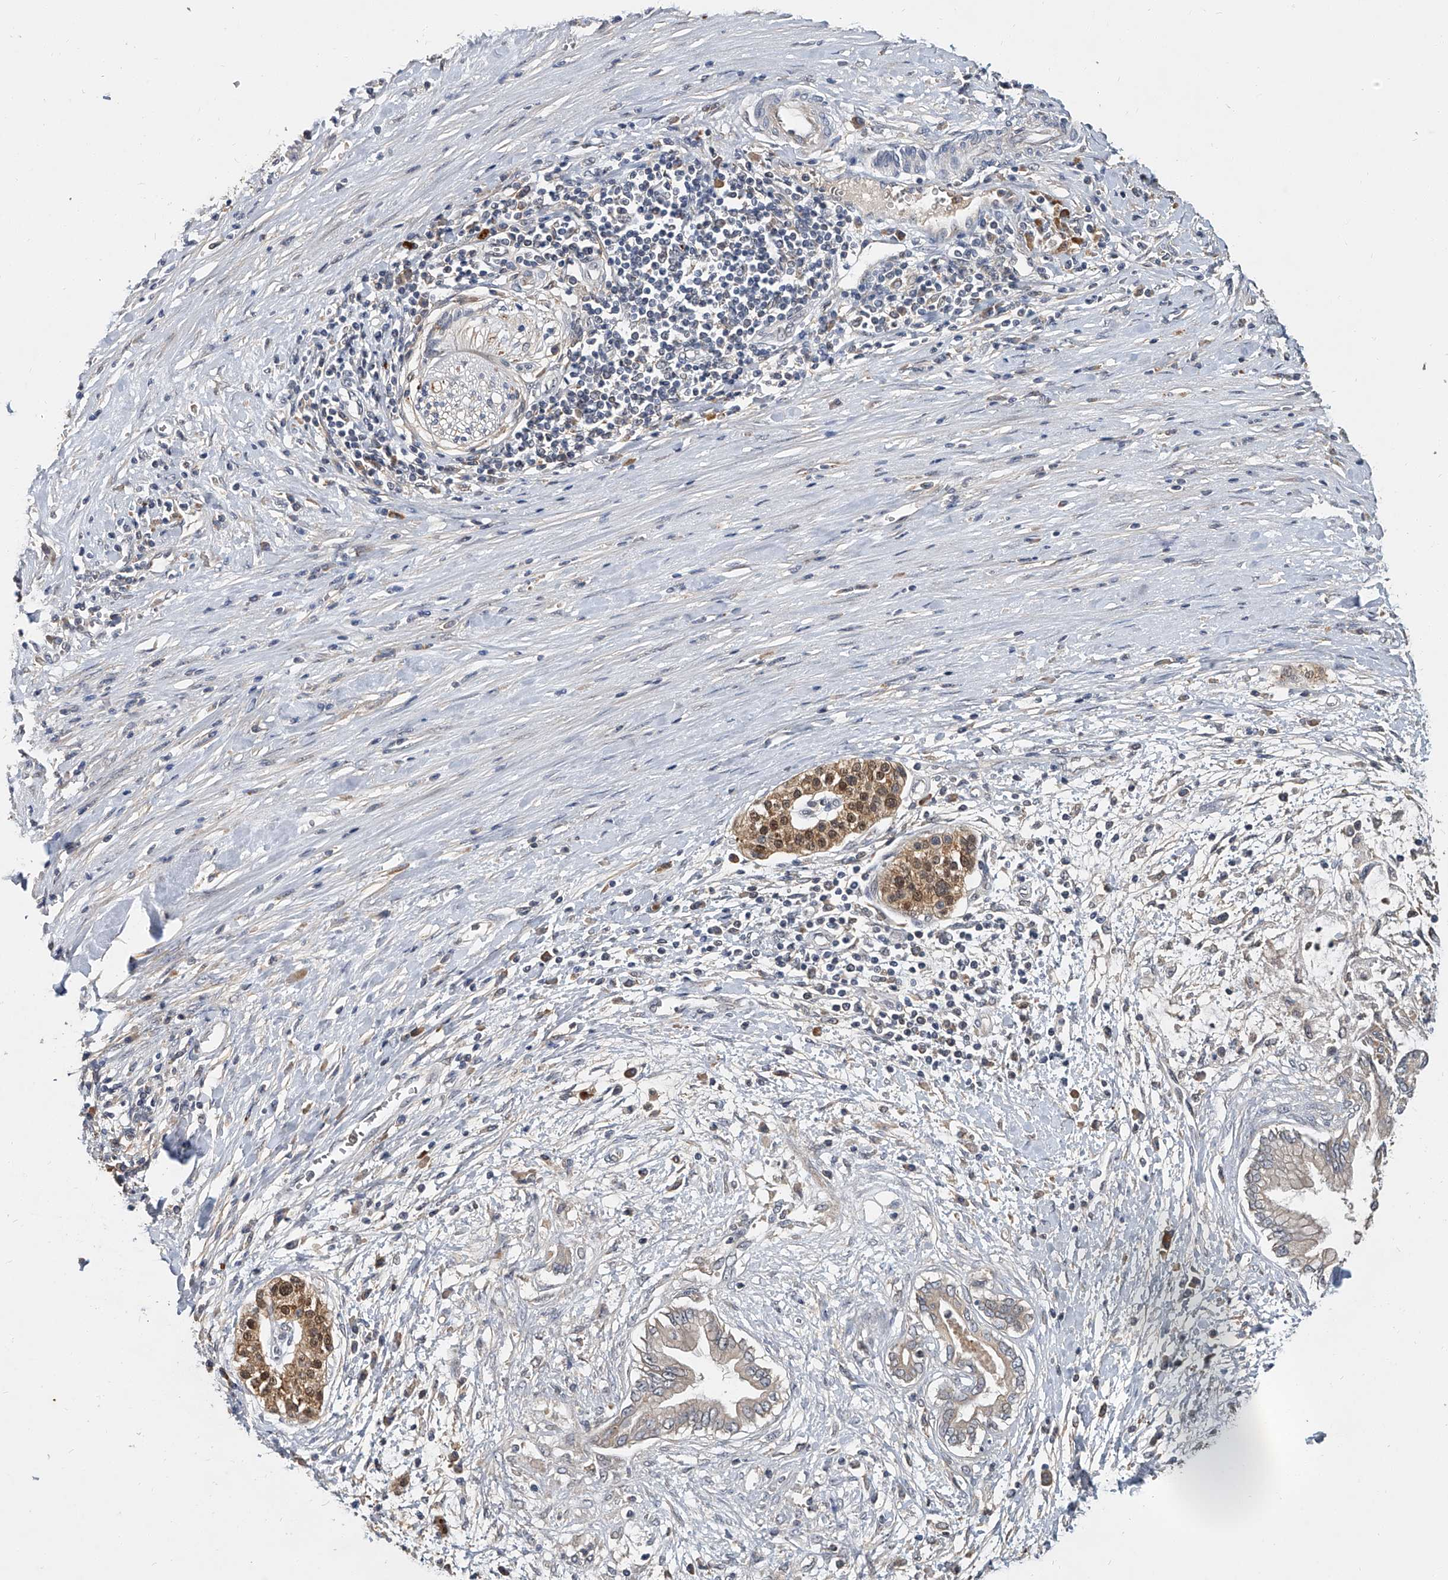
{"staining": {"intensity": "negative", "quantity": "none", "location": "none"}, "tissue": "pancreatic cancer", "cell_type": "Tumor cells", "image_type": "cancer", "snomed": [{"axis": "morphology", "description": "Adenocarcinoma, NOS"}, {"axis": "topography", "description": "Pancreas"}], "caption": "This is a micrograph of IHC staining of pancreatic adenocarcinoma, which shows no staining in tumor cells. The staining was performed using DAB to visualize the protein expression in brown, while the nuclei were stained in blue with hematoxylin (Magnification: 20x).", "gene": "JAG2", "patient": {"sex": "male", "age": 58}}